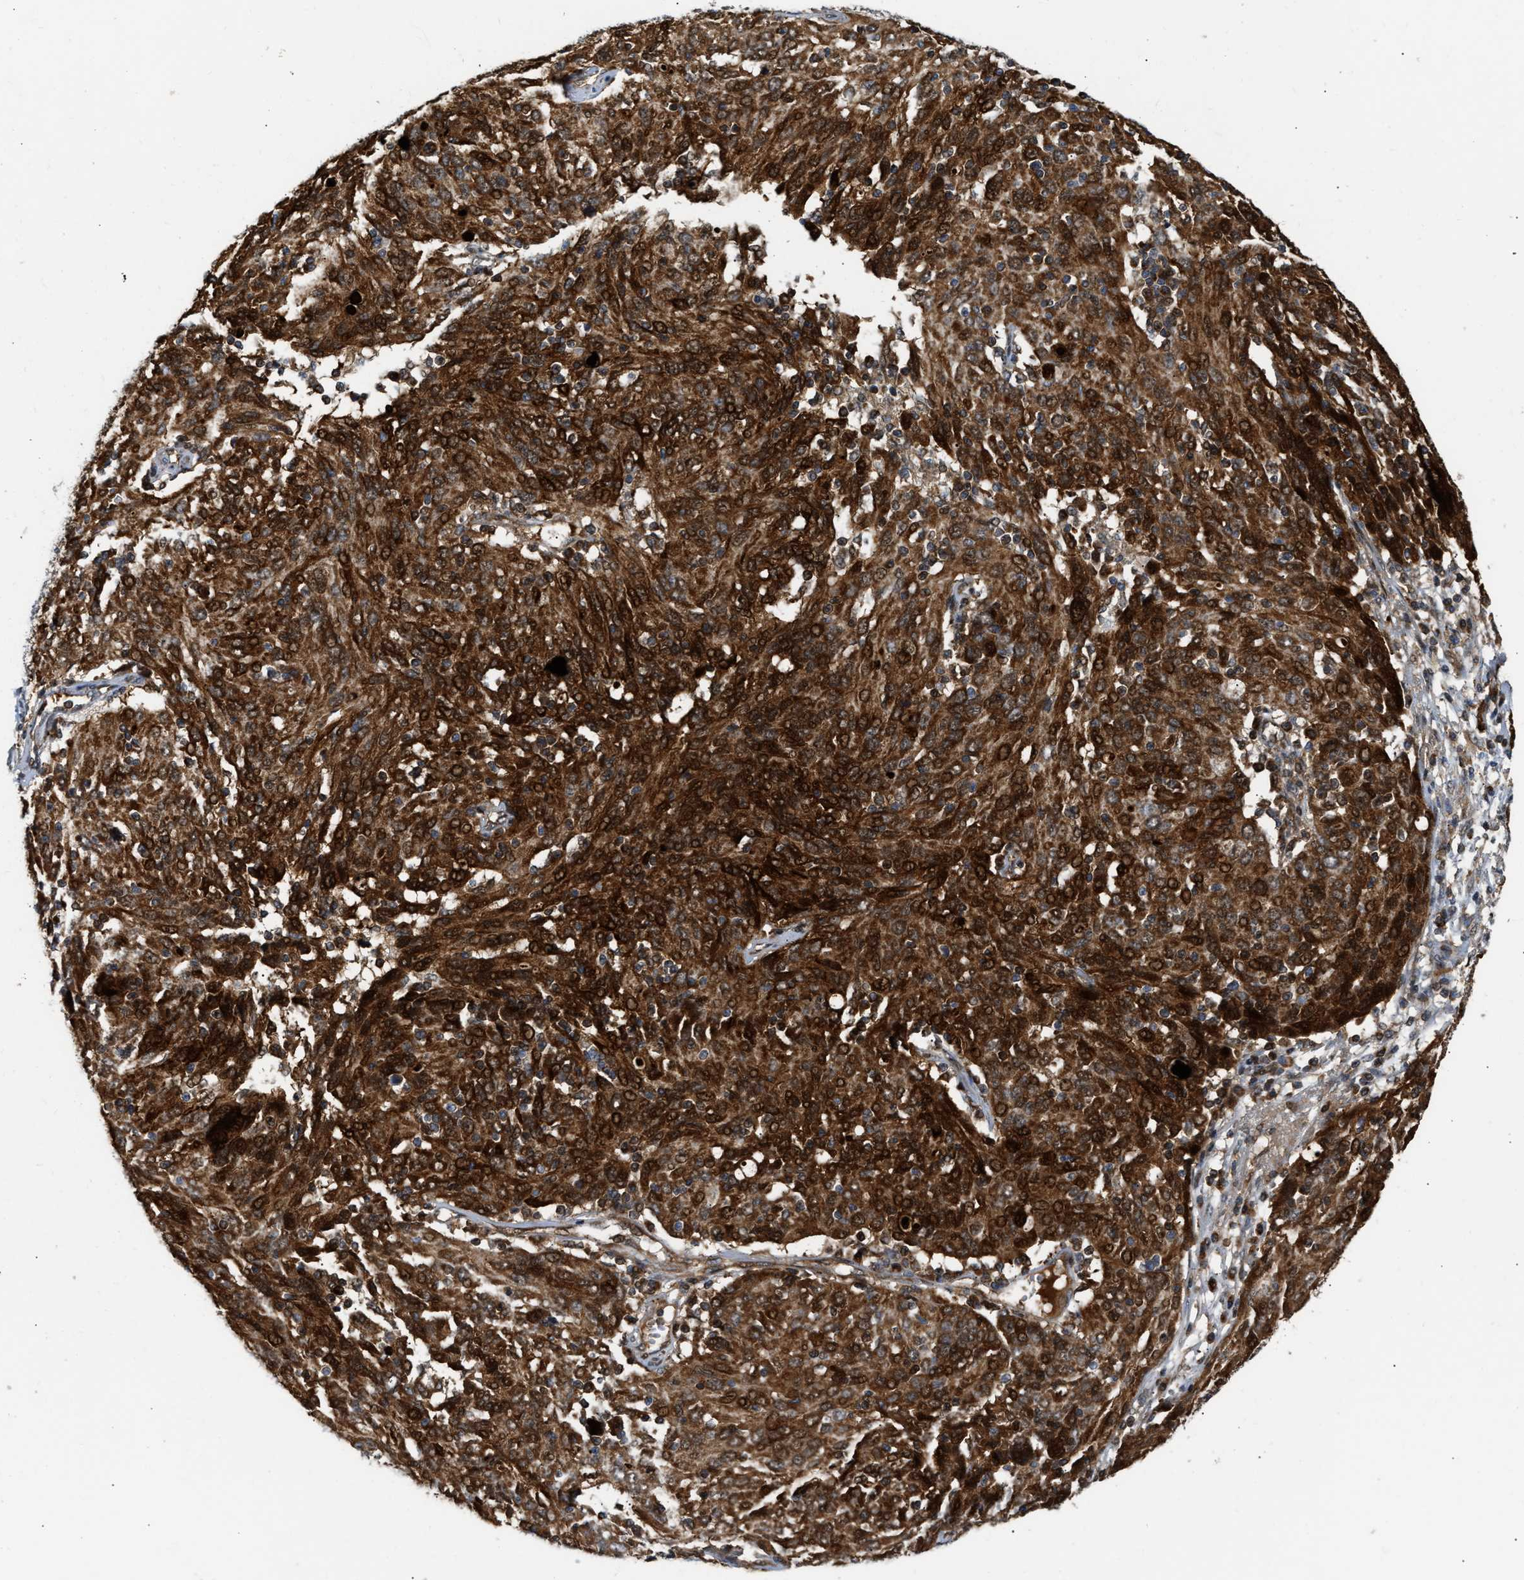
{"staining": {"intensity": "strong", "quantity": ">75%", "location": "cytoplasmic/membranous,nuclear"}, "tissue": "ovarian cancer", "cell_type": "Tumor cells", "image_type": "cancer", "snomed": [{"axis": "morphology", "description": "Carcinoma, endometroid"}, {"axis": "topography", "description": "Ovary"}], "caption": "Endometroid carcinoma (ovarian) stained for a protein shows strong cytoplasmic/membranous and nuclear positivity in tumor cells. Ihc stains the protein of interest in brown and the nuclei are stained blue.", "gene": "EXTL2", "patient": {"sex": "female", "age": 50}}